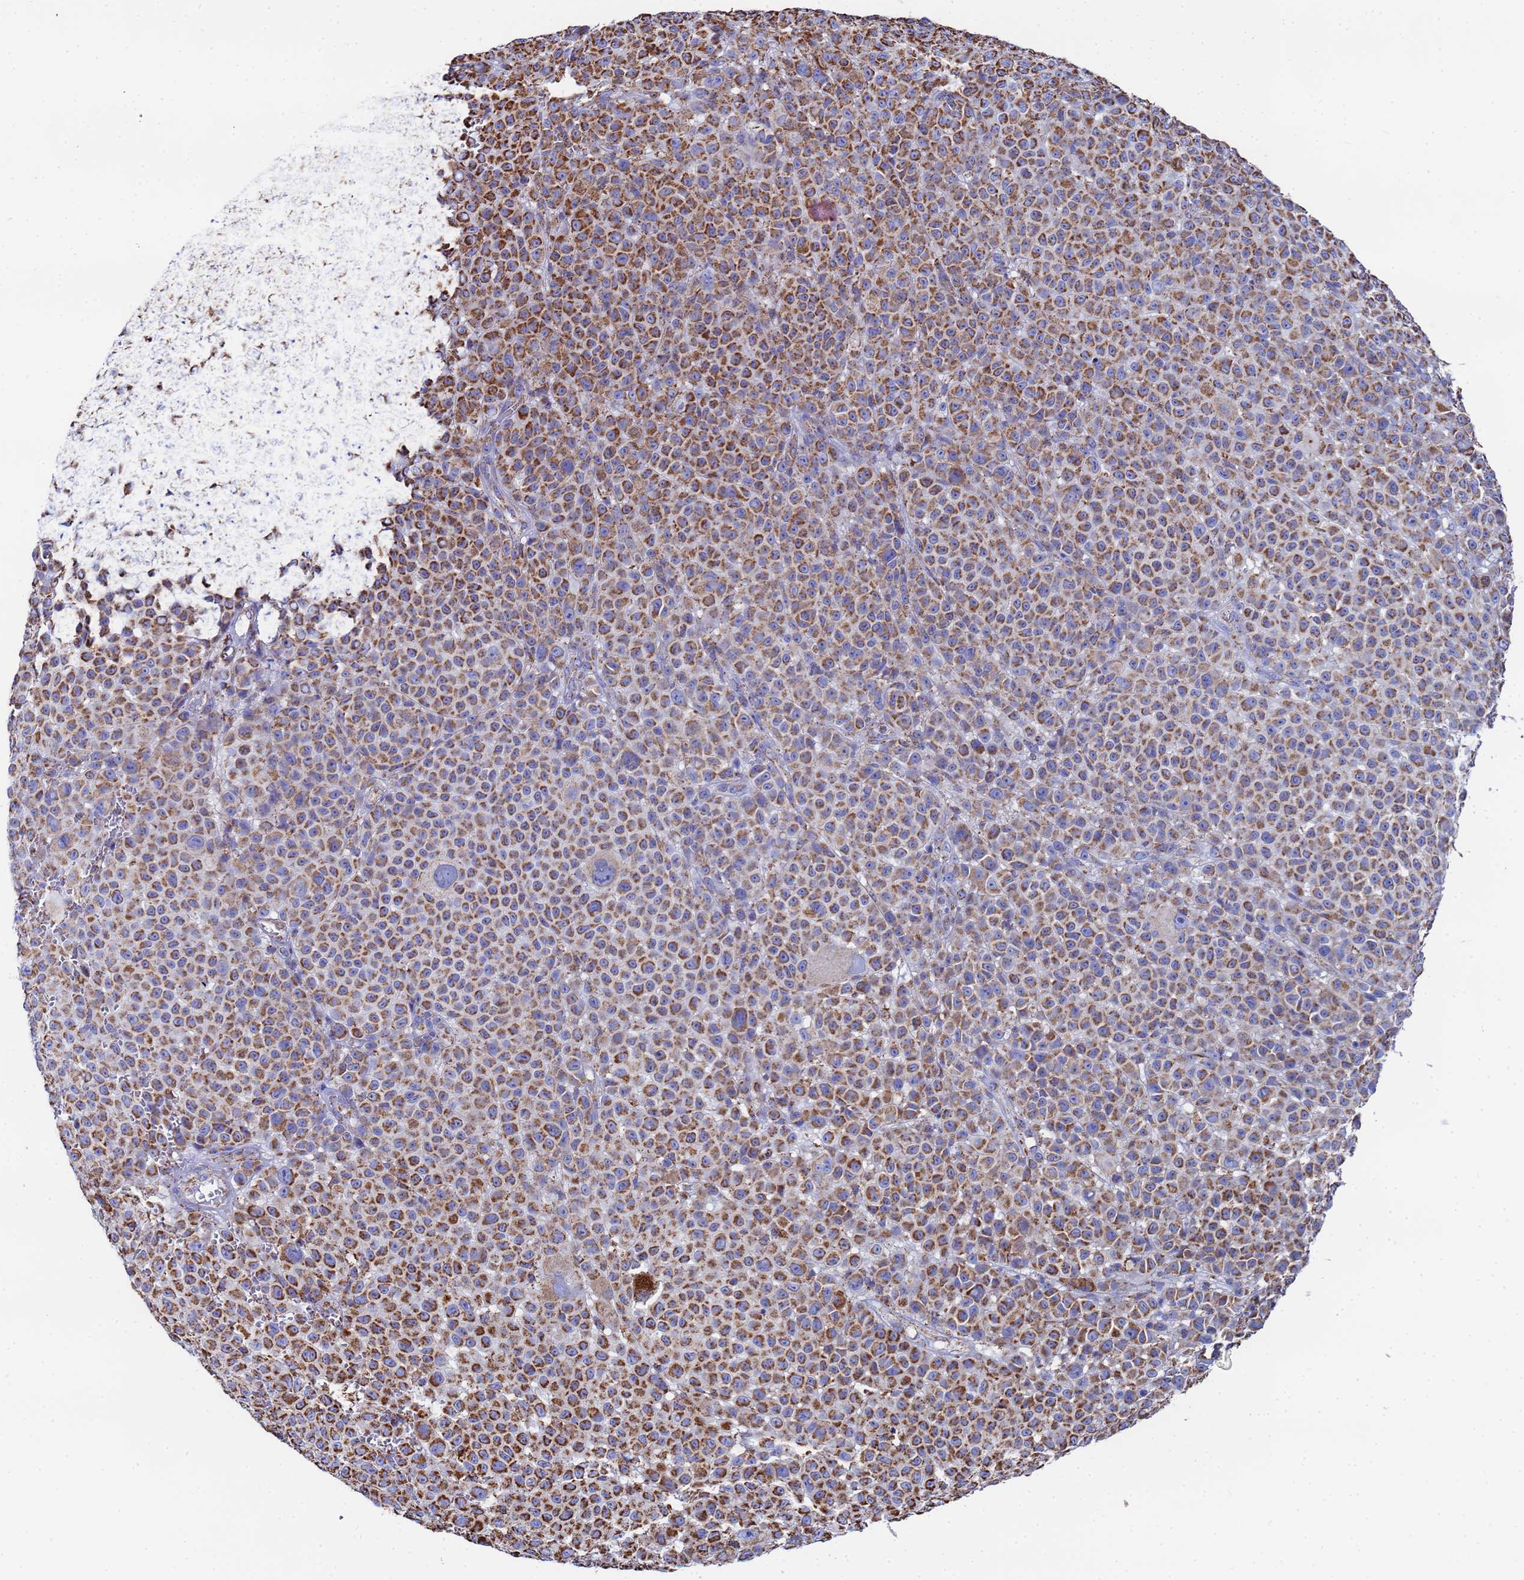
{"staining": {"intensity": "strong", "quantity": ">75%", "location": "cytoplasmic/membranous"}, "tissue": "melanoma", "cell_type": "Tumor cells", "image_type": "cancer", "snomed": [{"axis": "morphology", "description": "Malignant melanoma, NOS"}, {"axis": "topography", "description": "Skin"}], "caption": "Tumor cells demonstrate strong cytoplasmic/membranous staining in approximately >75% of cells in malignant melanoma.", "gene": "GLUD1", "patient": {"sex": "female", "age": 94}}